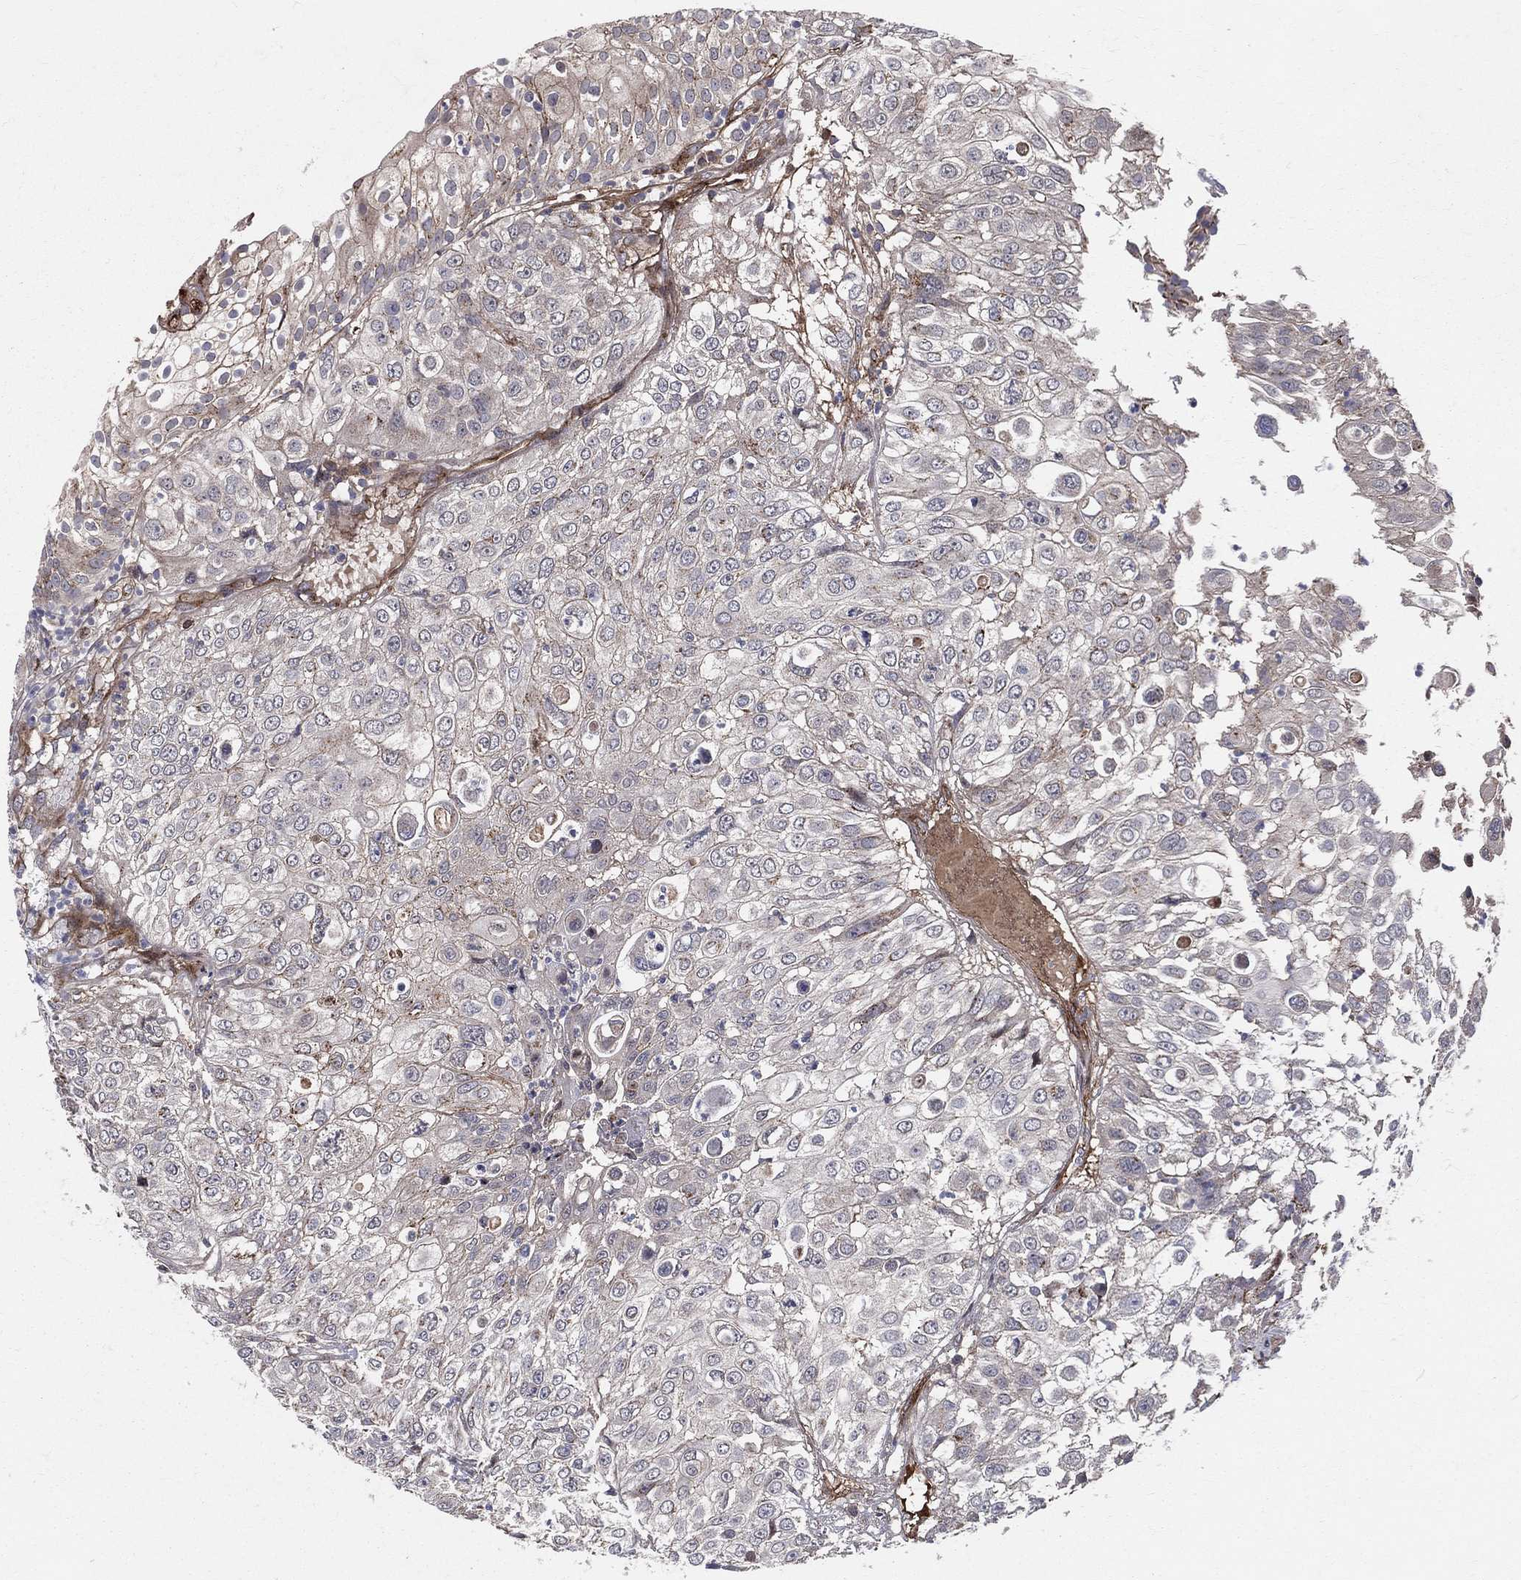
{"staining": {"intensity": "negative", "quantity": "none", "location": "none"}, "tissue": "urothelial cancer", "cell_type": "Tumor cells", "image_type": "cancer", "snomed": [{"axis": "morphology", "description": "Urothelial carcinoma, High grade"}, {"axis": "topography", "description": "Urinary bladder"}], "caption": "An immunohistochemistry photomicrograph of urothelial carcinoma (high-grade) is shown. There is no staining in tumor cells of urothelial carcinoma (high-grade). (Brightfield microscopy of DAB (3,3'-diaminobenzidine) immunohistochemistry (IHC) at high magnification).", "gene": "ENTPD1", "patient": {"sex": "female", "age": 79}}